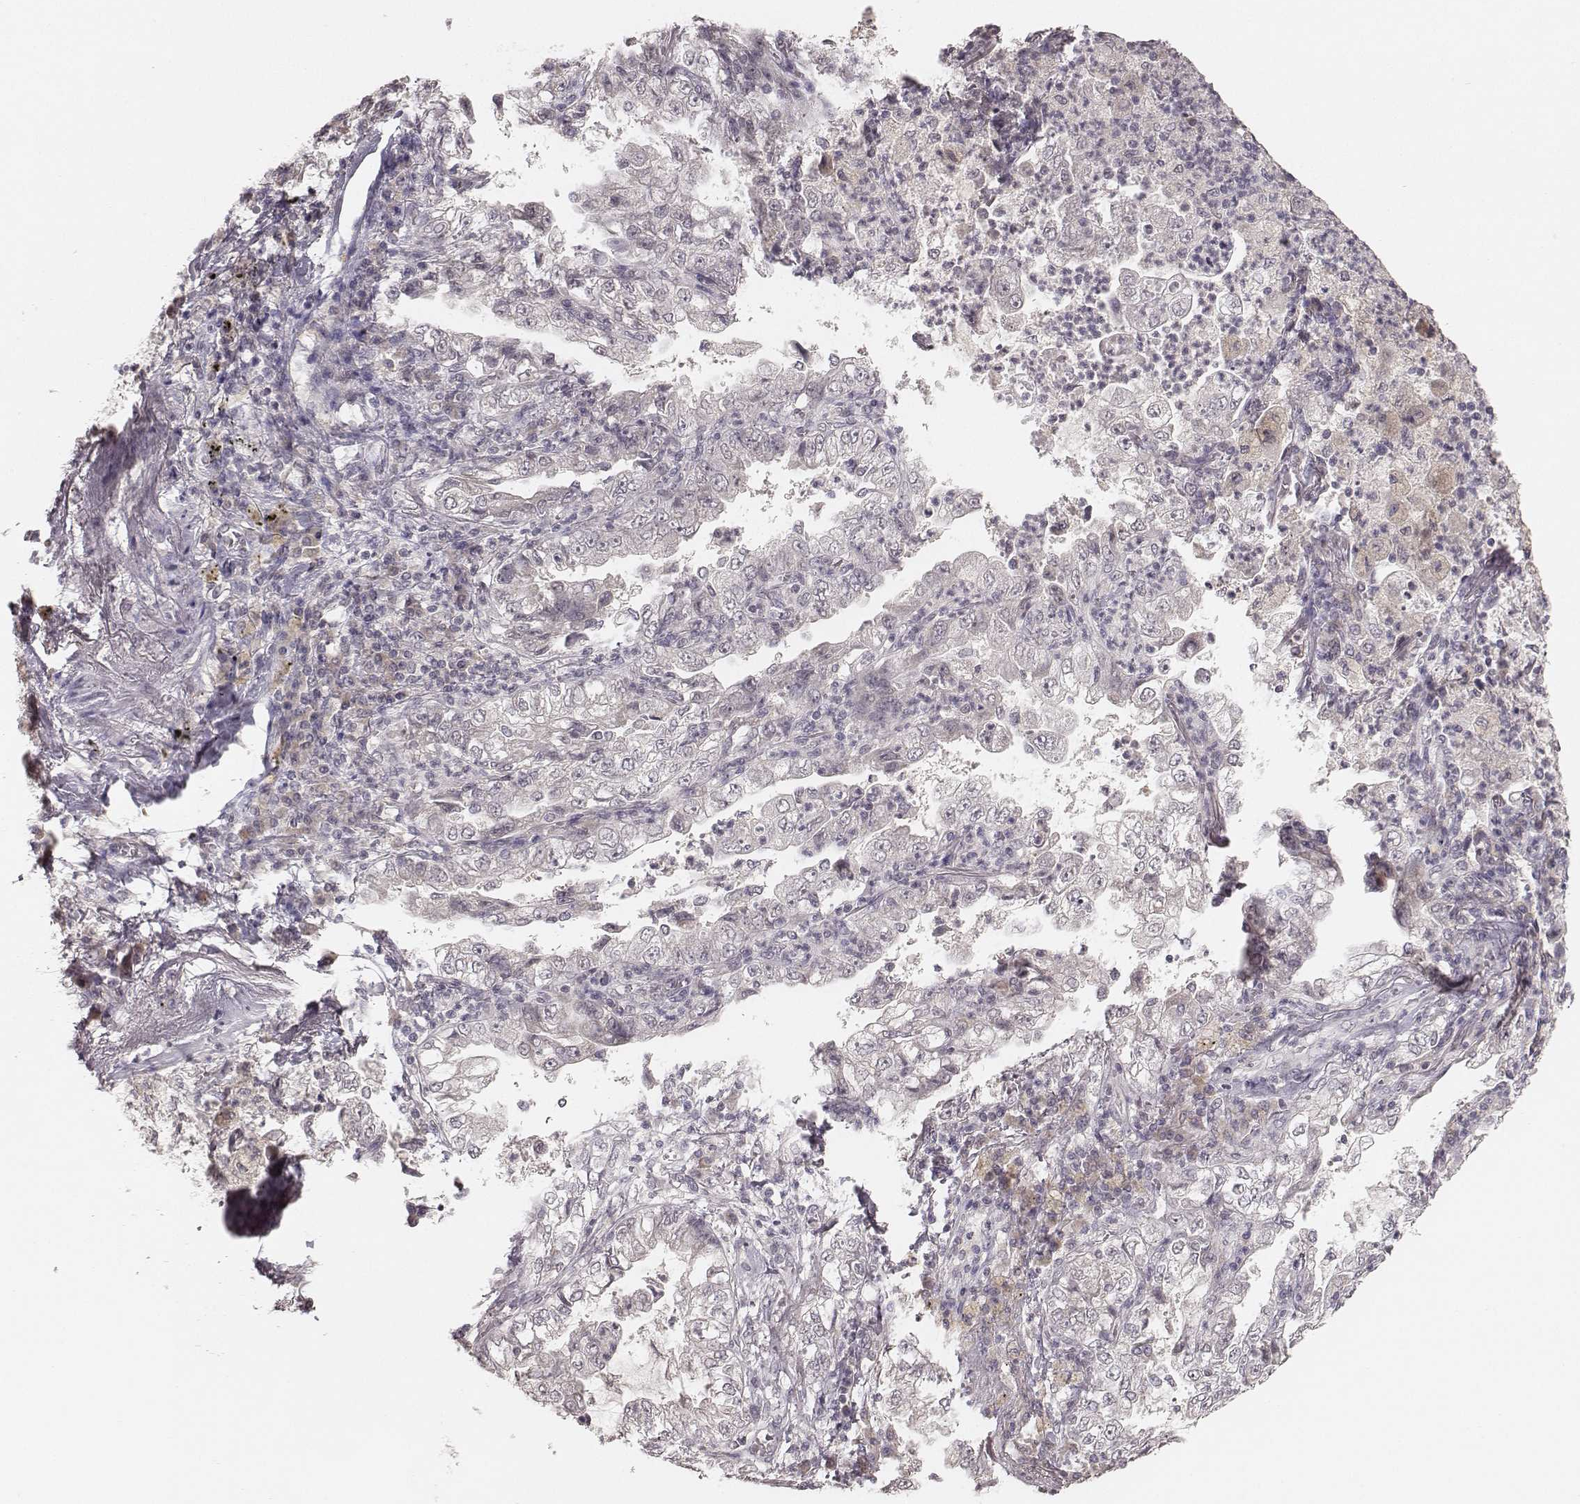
{"staining": {"intensity": "negative", "quantity": "none", "location": "none"}, "tissue": "lung cancer", "cell_type": "Tumor cells", "image_type": "cancer", "snomed": [{"axis": "morphology", "description": "Adenocarcinoma, NOS"}, {"axis": "topography", "description": "Lung"}], "caption": "The micrograph exhibits no significant positivity in tumor cells of lung cancer.", "gene": "LY6K", "patient": {"sex": "female", "age": 73}}